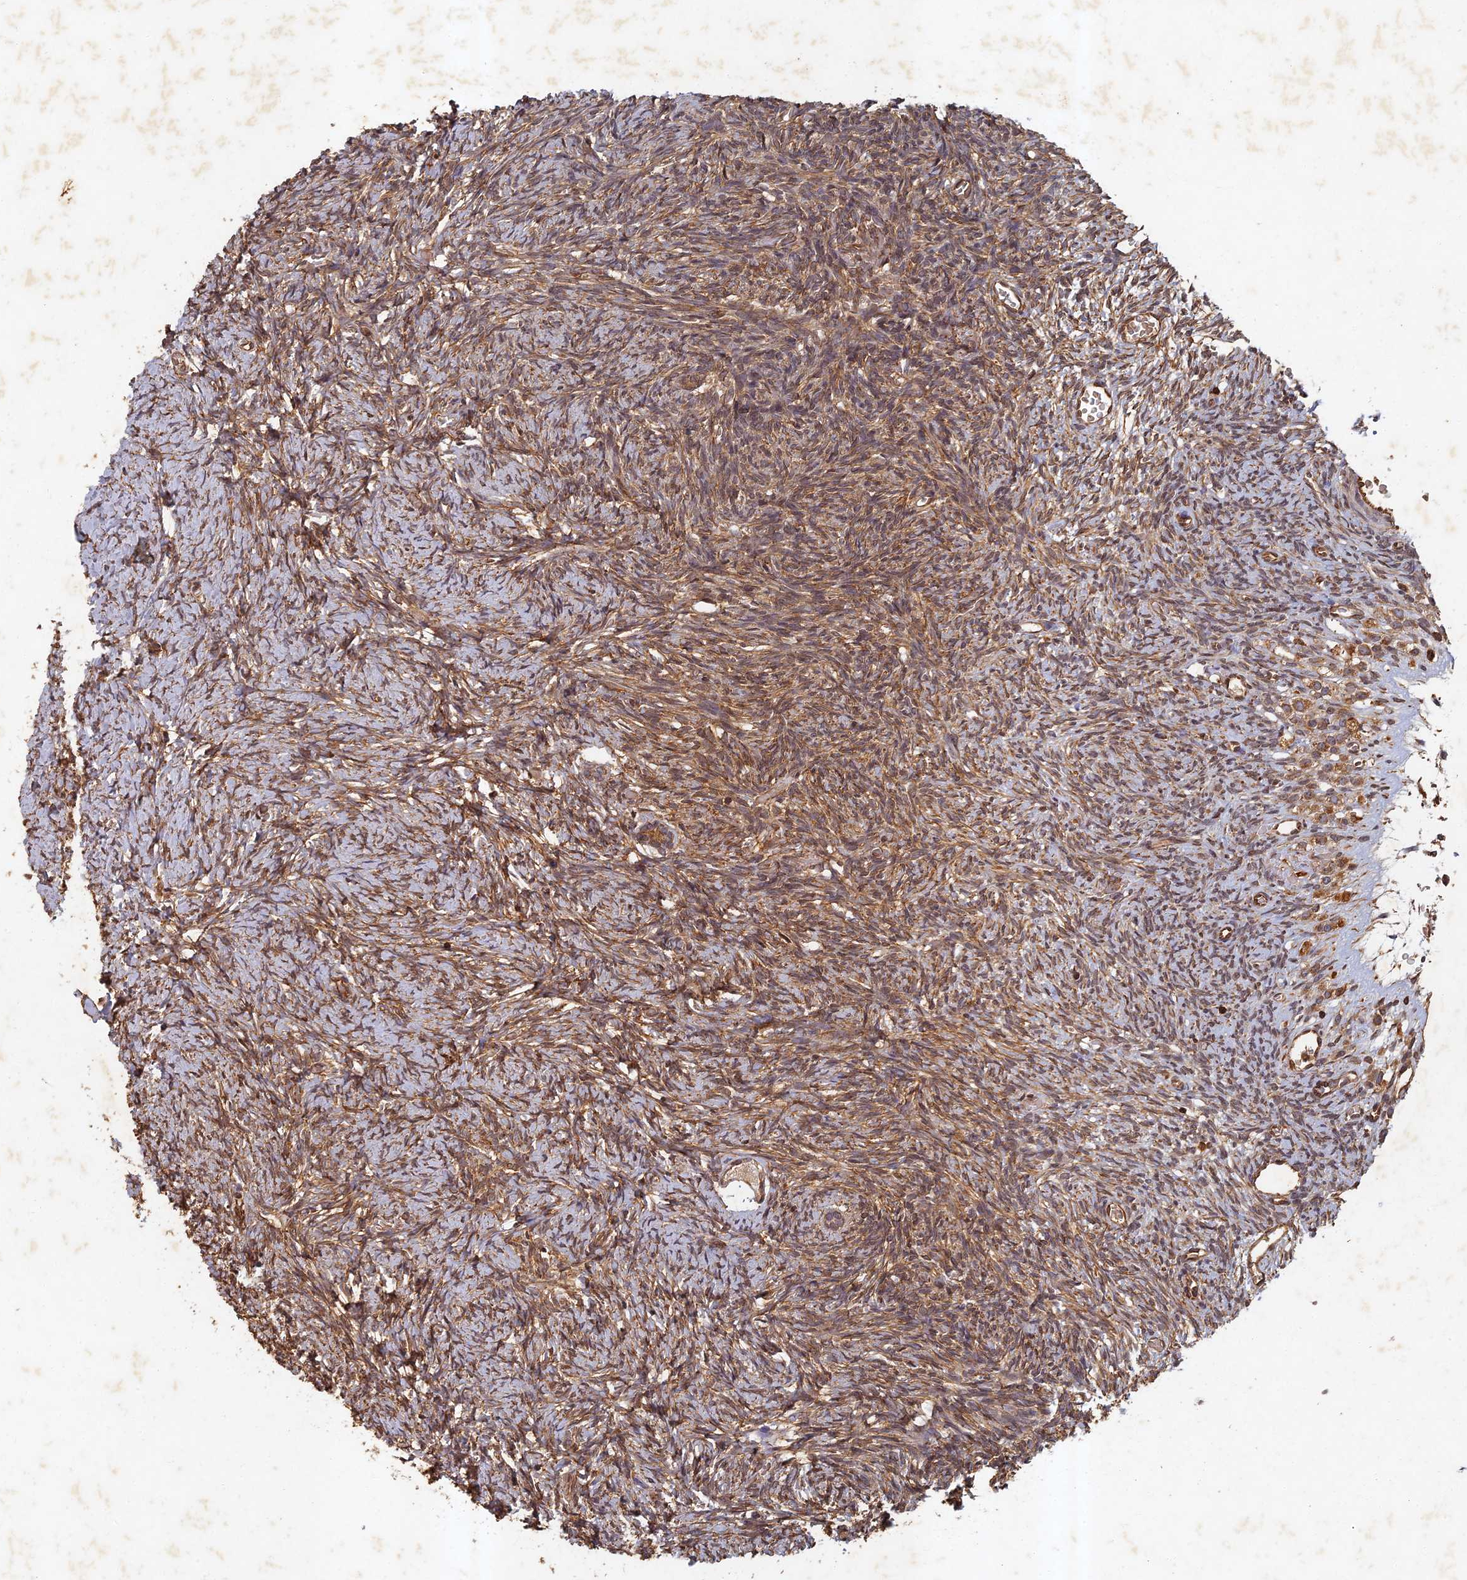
{"staining": {"intensity": "moderate", "quantity": ">75%", "location": "cytoplasmic/membranous"}, "tissue": "ovary", "cell_type": "Follicle cells", "image_type": "normal", "snomed": [{"axis": "morphology", "description": "Normal tissue, NOS"}, {"axis": "topography", "description": "Ovary"}], "caption": "High-power microscopy captured an IHC image of unremarkable ovary, revealing moderate cytoplasmic/membranous positivity in about >75% of follicle cells.", "gene": "ABCB10", "patient": {"sex": "female", "age": 39}}